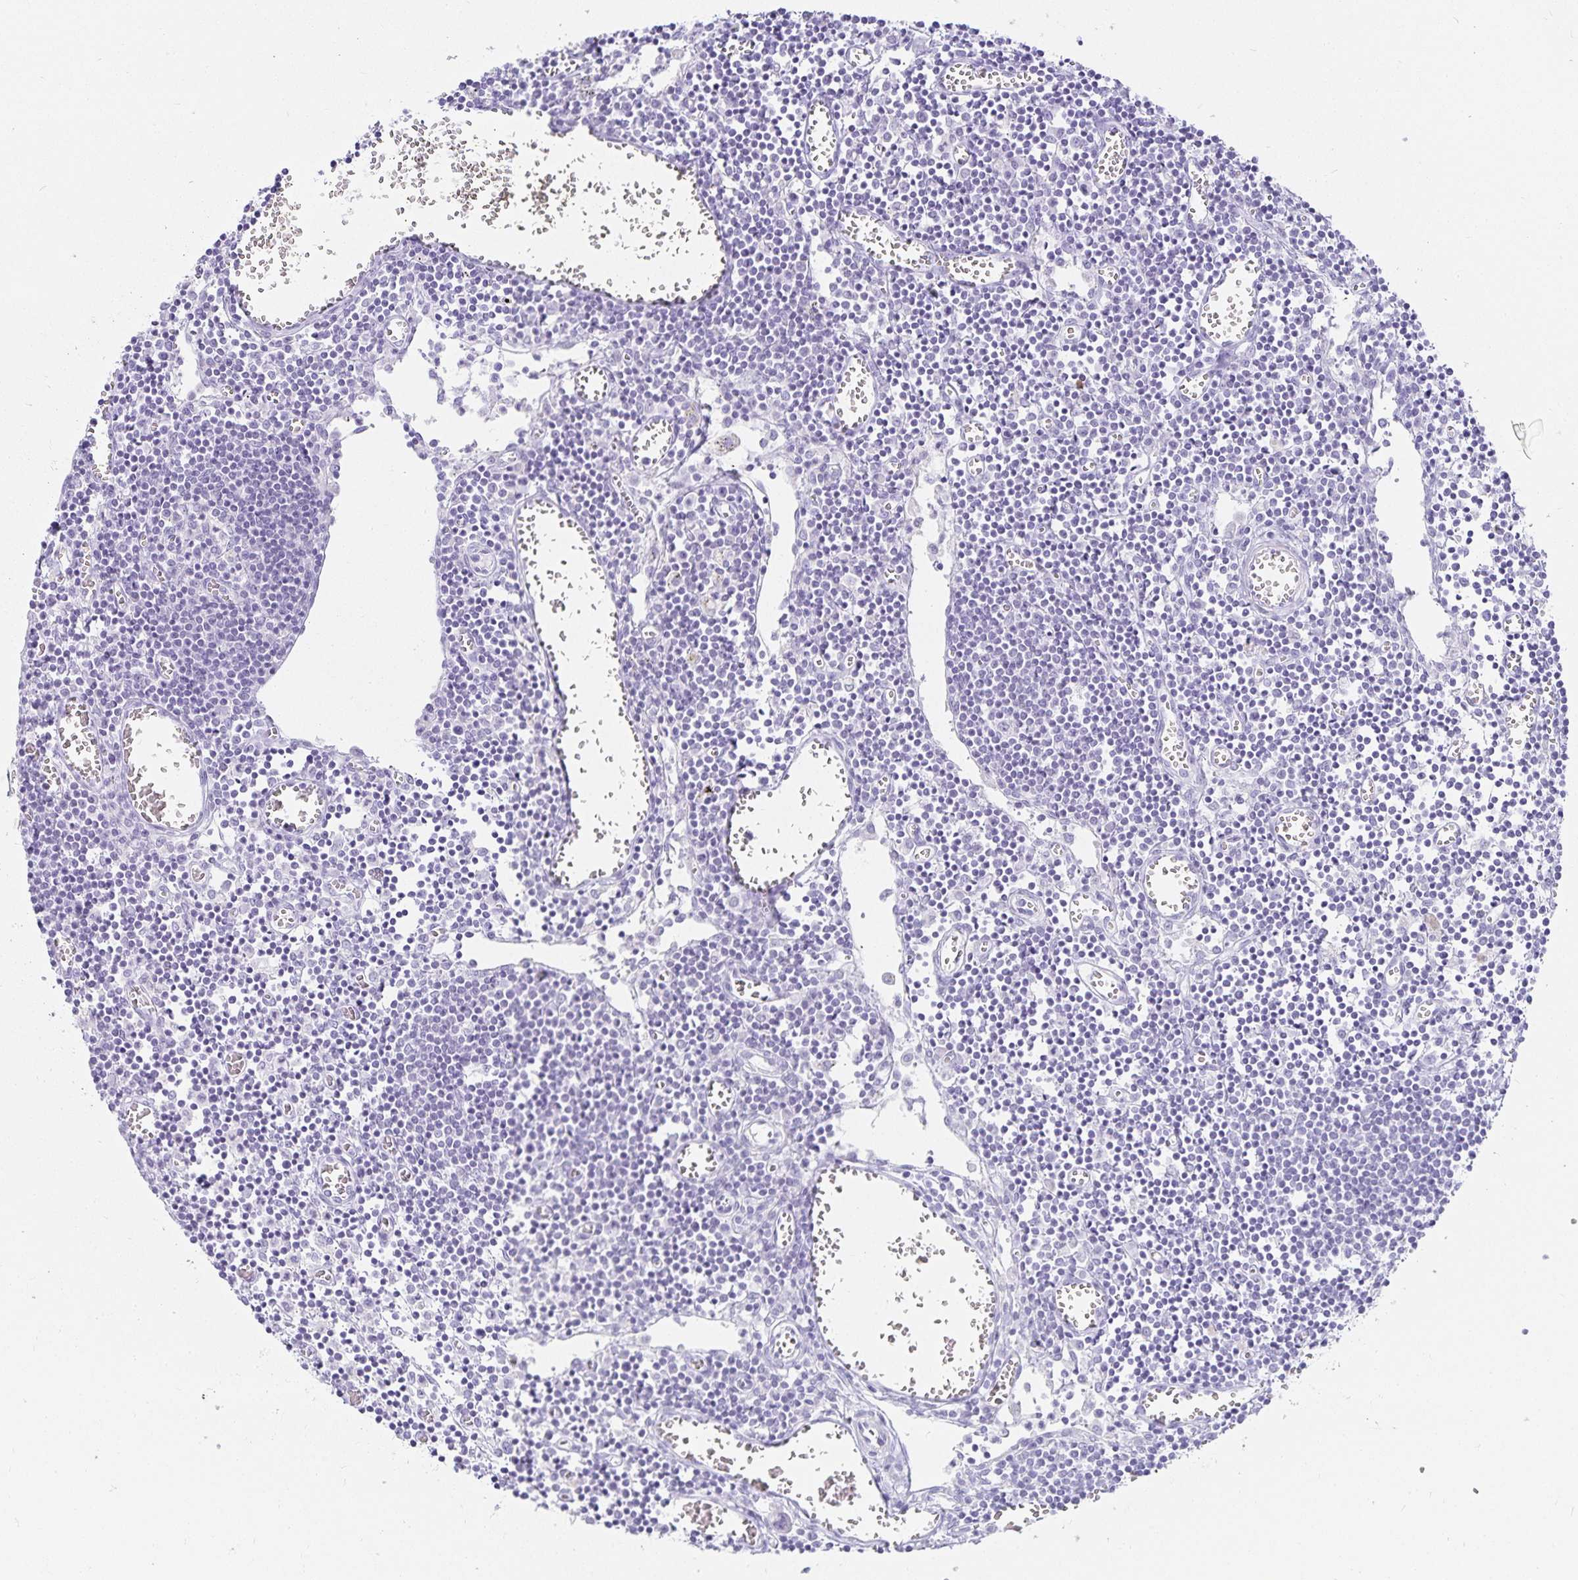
{"staining": {"intensity": "negative", "quantity": "none", "location": "none"}, "tissue": "lymph node", "cell_type": "Germinal center cells", "image_type": "normal", "snomed": [{"axis": "morphology", "description": "Normal tissue, NOS"}, {"axis": "topography", "description": "Lymph node"}], "caption": "This is a micrograph of immunohistochemistry staining of benign lymph node, which shows no positivity in germinal center cells.", "gene": "GP2", "patient": {"sex": "male", "age": 66}}